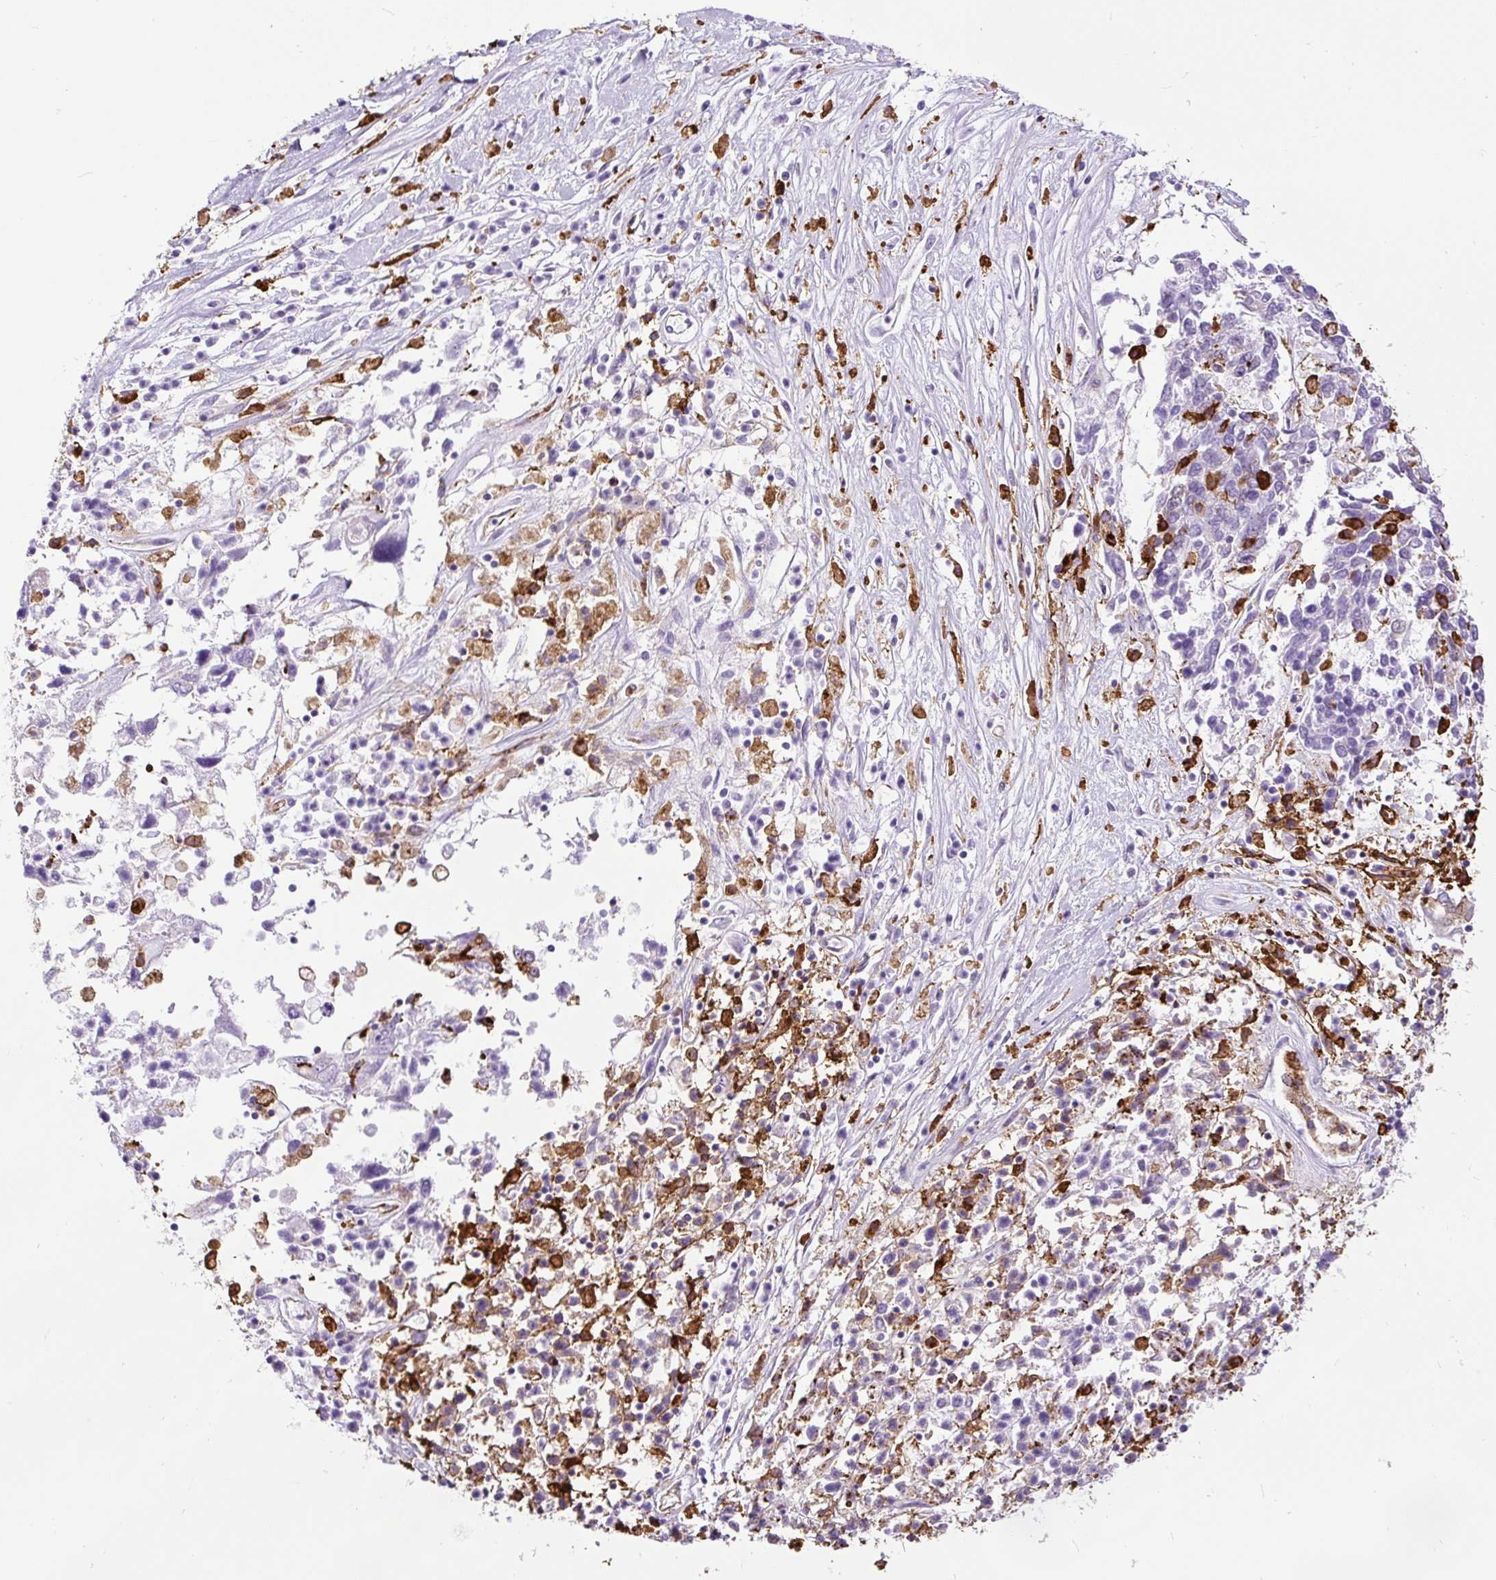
{"staining": {"intensity": "negative", "quantity": "none", "location": "none"}, "tissue": "ovarian cancer", "cell_type": "Tumor cells", "image_type": "cancer", "snomed": [{"axis": "morphology", "description": "Carcinoma, endometroid"}, {"axis": "topography", "description": "Ovary"}], "caption": "Ovarian cancer (endometroid carcinoma) was stained to show a protein in brown. There is no significant expression in tumor cells.", "gene": "HLA-DRA", "patient": {"sex": "female", "age": 62}}